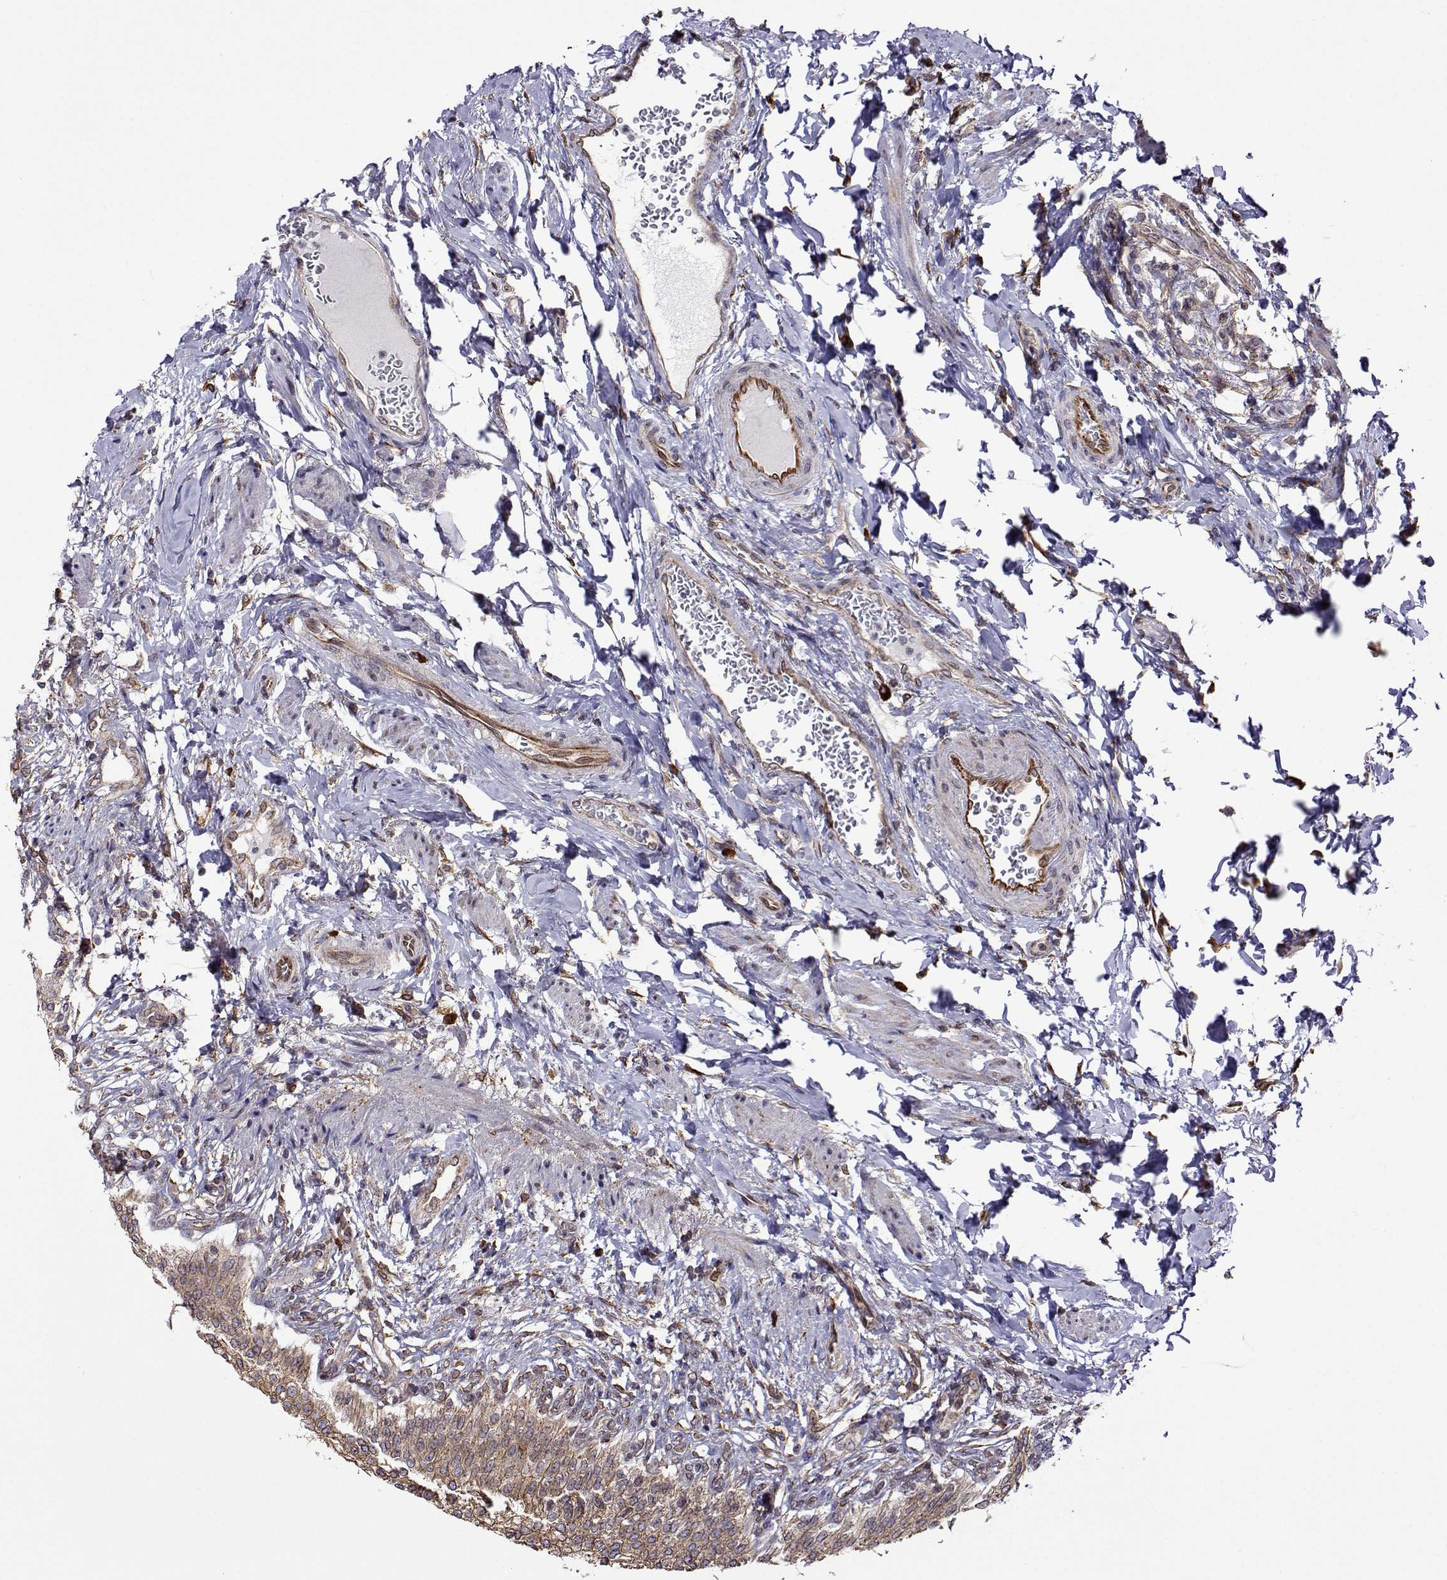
{"staining": {"intensity": "weak", "quantity": ">75%", "location": "cytoplasmic/membranous"}, "tissue": "urinary bladder", "cell_type": "Urothelial cells", "image_type": "normal", "snomed": [{"axis": "morphology", "description": "Normal tissue, NOS"}, {"axis": "topography", "description": "Urinary bladder"}, {"axis": "topography", "description": "Peripheral nerve tissue"}], "caption": "Protein expression by immunohistochemistry (IHC) demonstrates weak cytoplasmic/membranous staining in approximately >75% of urothelial cells in unremarkable urinary bladder. Immunohistochemistry (ihc) stains the protein of interest in brown and the nuclei are stained blue.", "gene": "PGRMC2", "patient": {"sex": "female", "age": 60}}